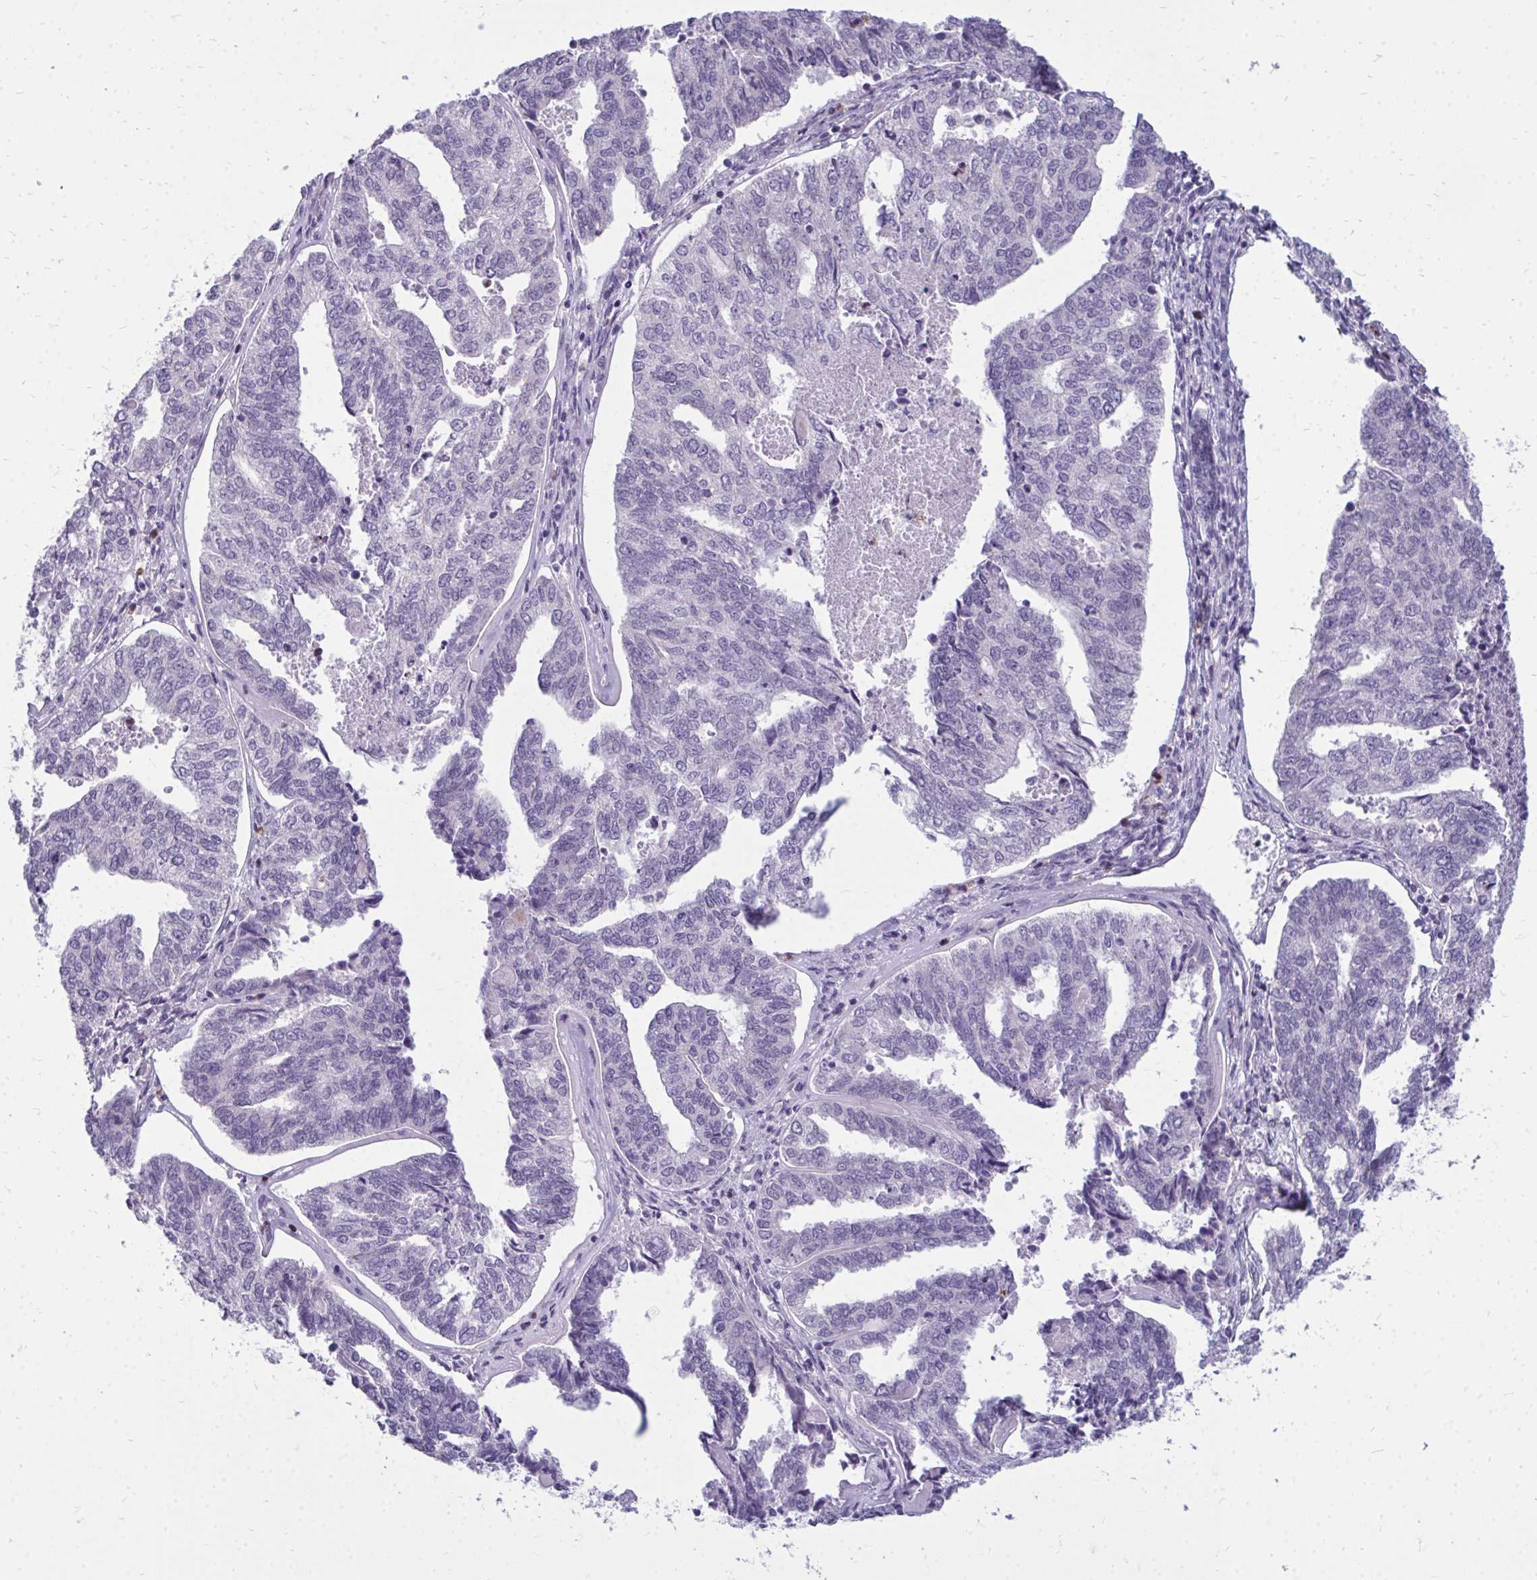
{"staining": {"intensity": "negative", "quantity": "none", "location": "none"}, "tissue": "endometrial cancer", "cell_type": "Tumor cells", "image_type": "cancer", "snomed": [{"axis": "morphology", "description": "Adenocarcinoma, NOS"}, {"axis": "topography", "description": "Endometrium"}], "caption": "Tumor cells are negative for protein expression in human endometrial adenocarcinoma. The staining is performed using DAB (3,3'-diaminobenzidine) brown chromogen with nuclei counter-stained in using hematoxylin.", "gene": "ACSL5", "patient": {"sex": "female", "age": 73}}